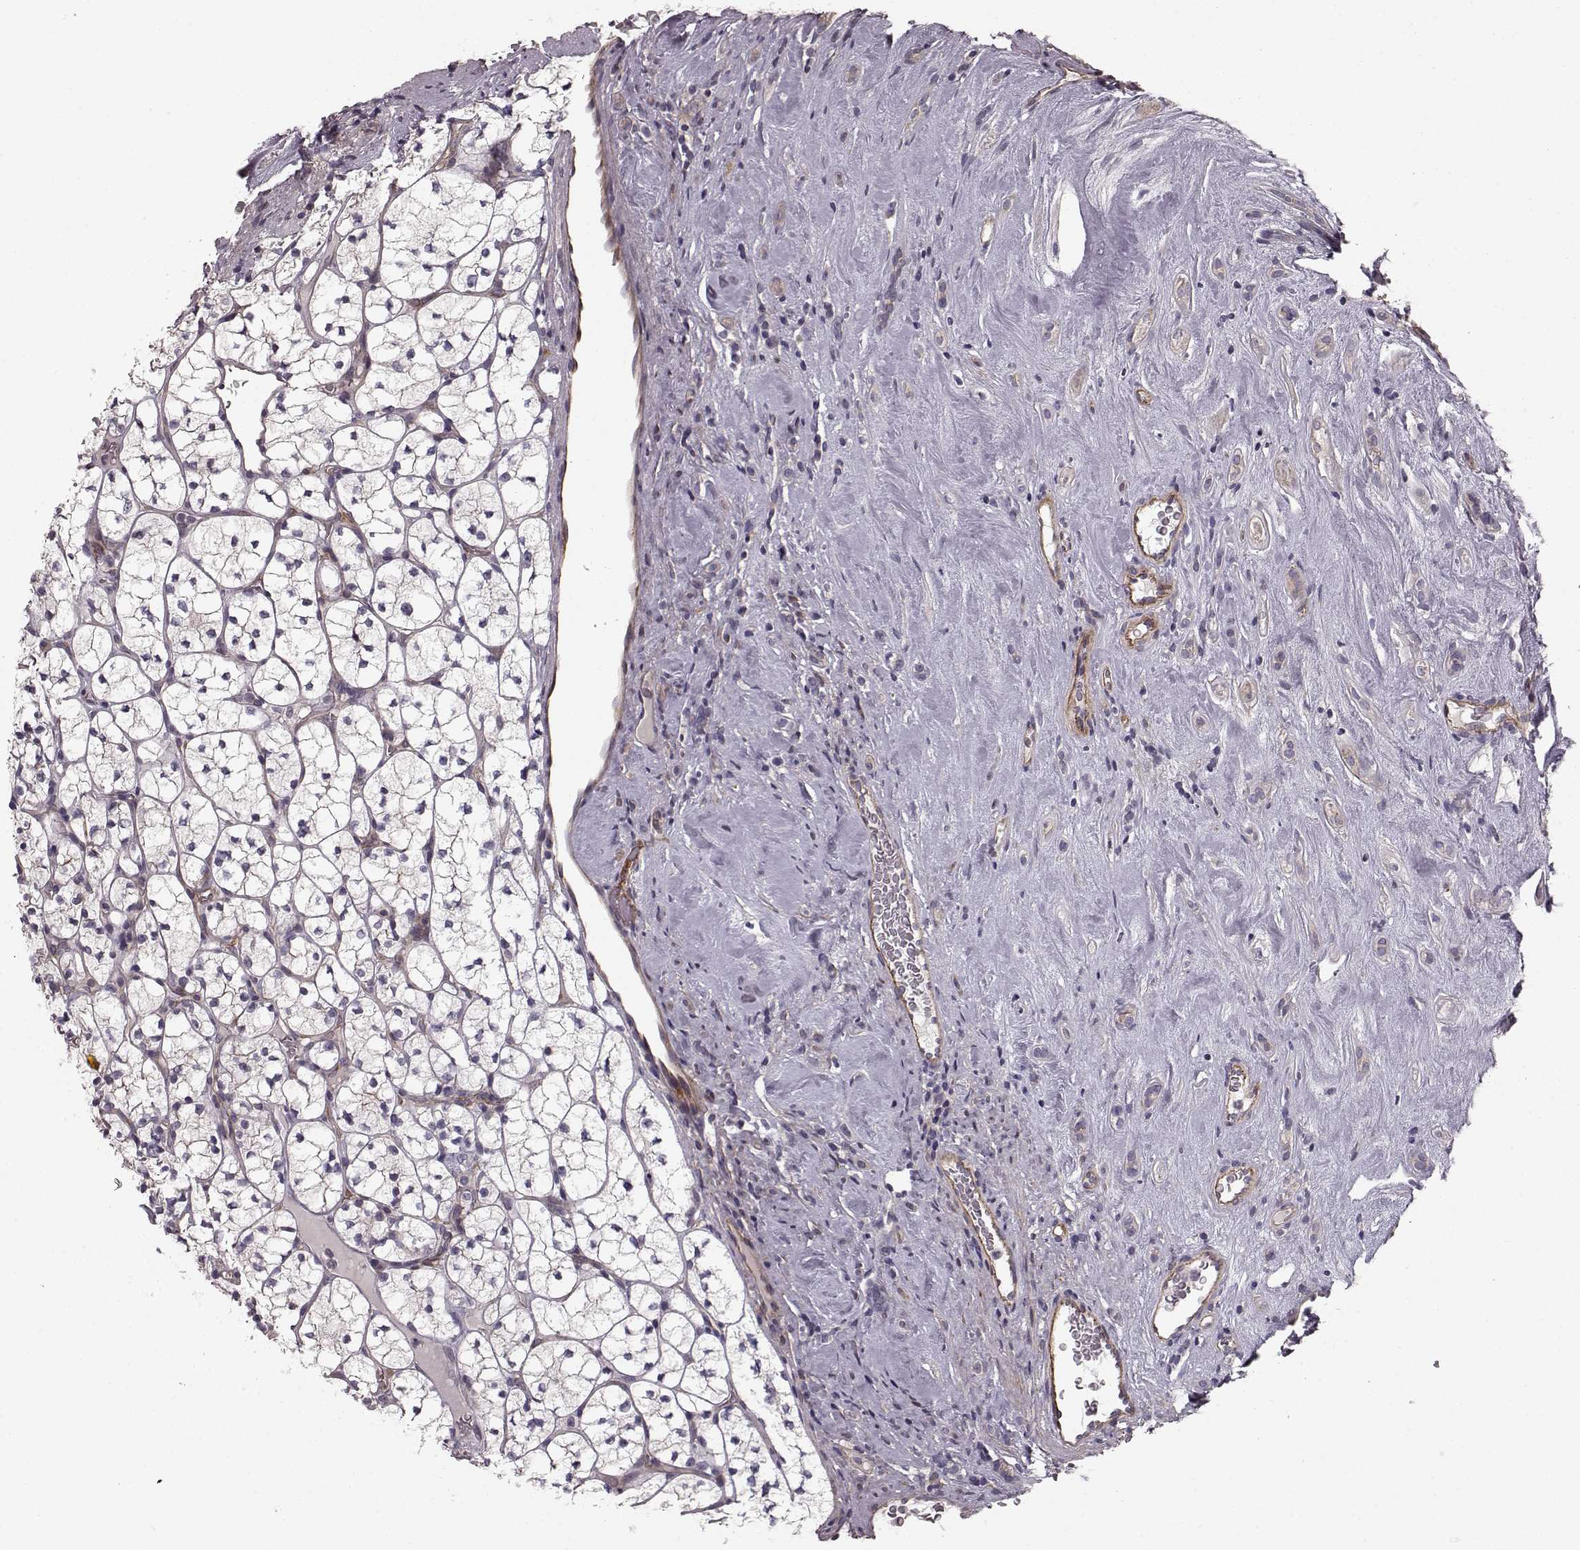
{"staining": {"intensity": "negative", "quantity": "none", "location": "none"}, "tissue": "renal cancer", "cell_type": "Tumor cells", "image_type": "cancer", "snomed": [{"axis": "morphology", "description": "Adenocarcinoma, NOS"}, {"axis": "topography", "description": "Kidney"}], "caption": "A micrograph of human renal cancer (adenocarcinoma) is negative for staining in tumor cells.", "gene": "SLC22A18", "patient": {"sex": "female", "age": 89}}